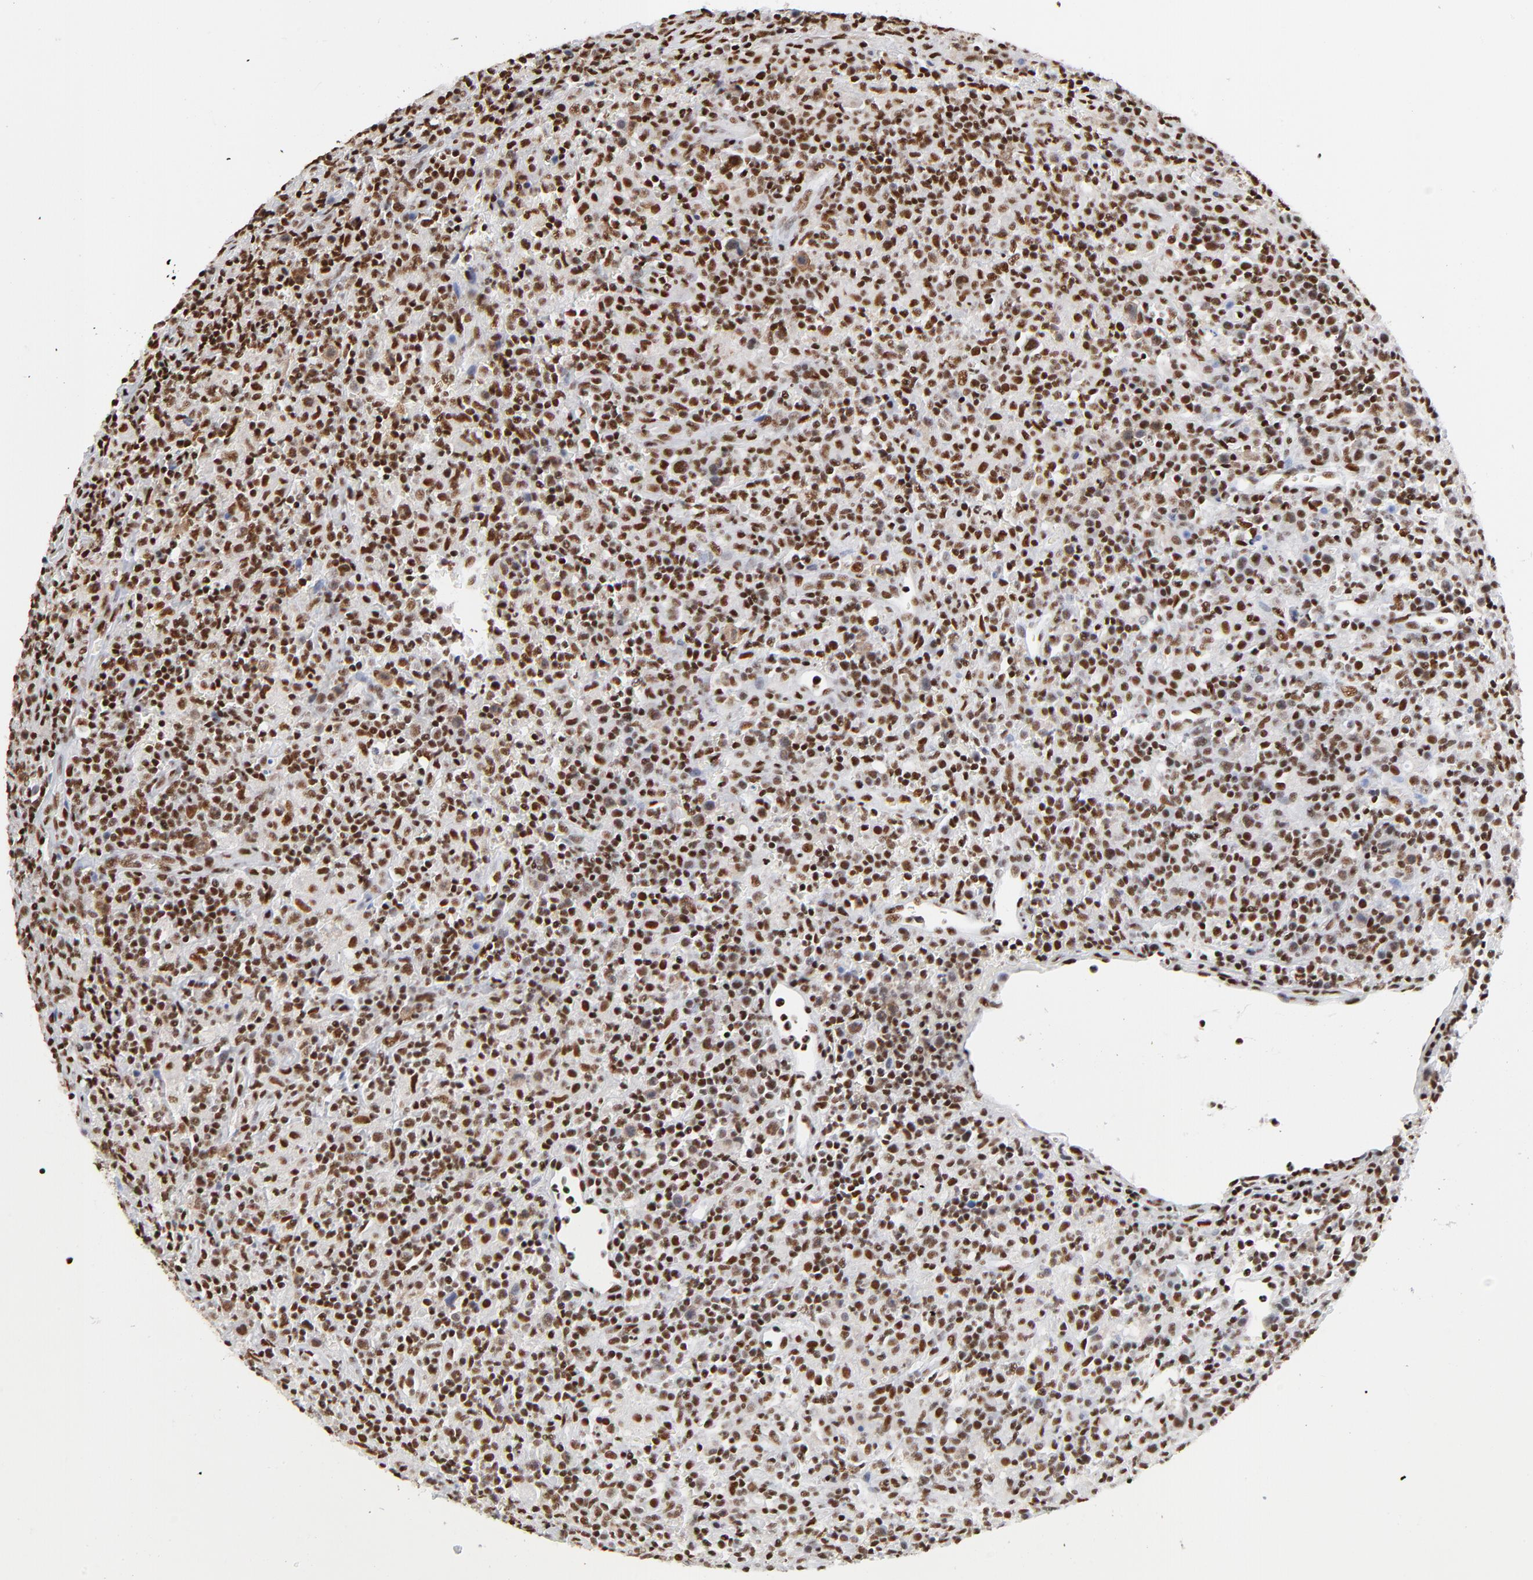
{"staining": {"intensity": "strong", "quantity": ">75%", "location": "nuclear"}, "tissue": "lymphoma", "cell_type": "Tumor cells", "image_type": "cancer", "snomed": [{"axis": "morphology", "description": "Hodgkin's disease, NOS"}, {"axis": "topography", "description": "Lymph node"}], "caption": "A brown stain shows strong nuclear expression of a protein in Hodgkin's disease tumor cells.", "gene": "CREB1", "patient": {"sex": "male", "age": 65}}